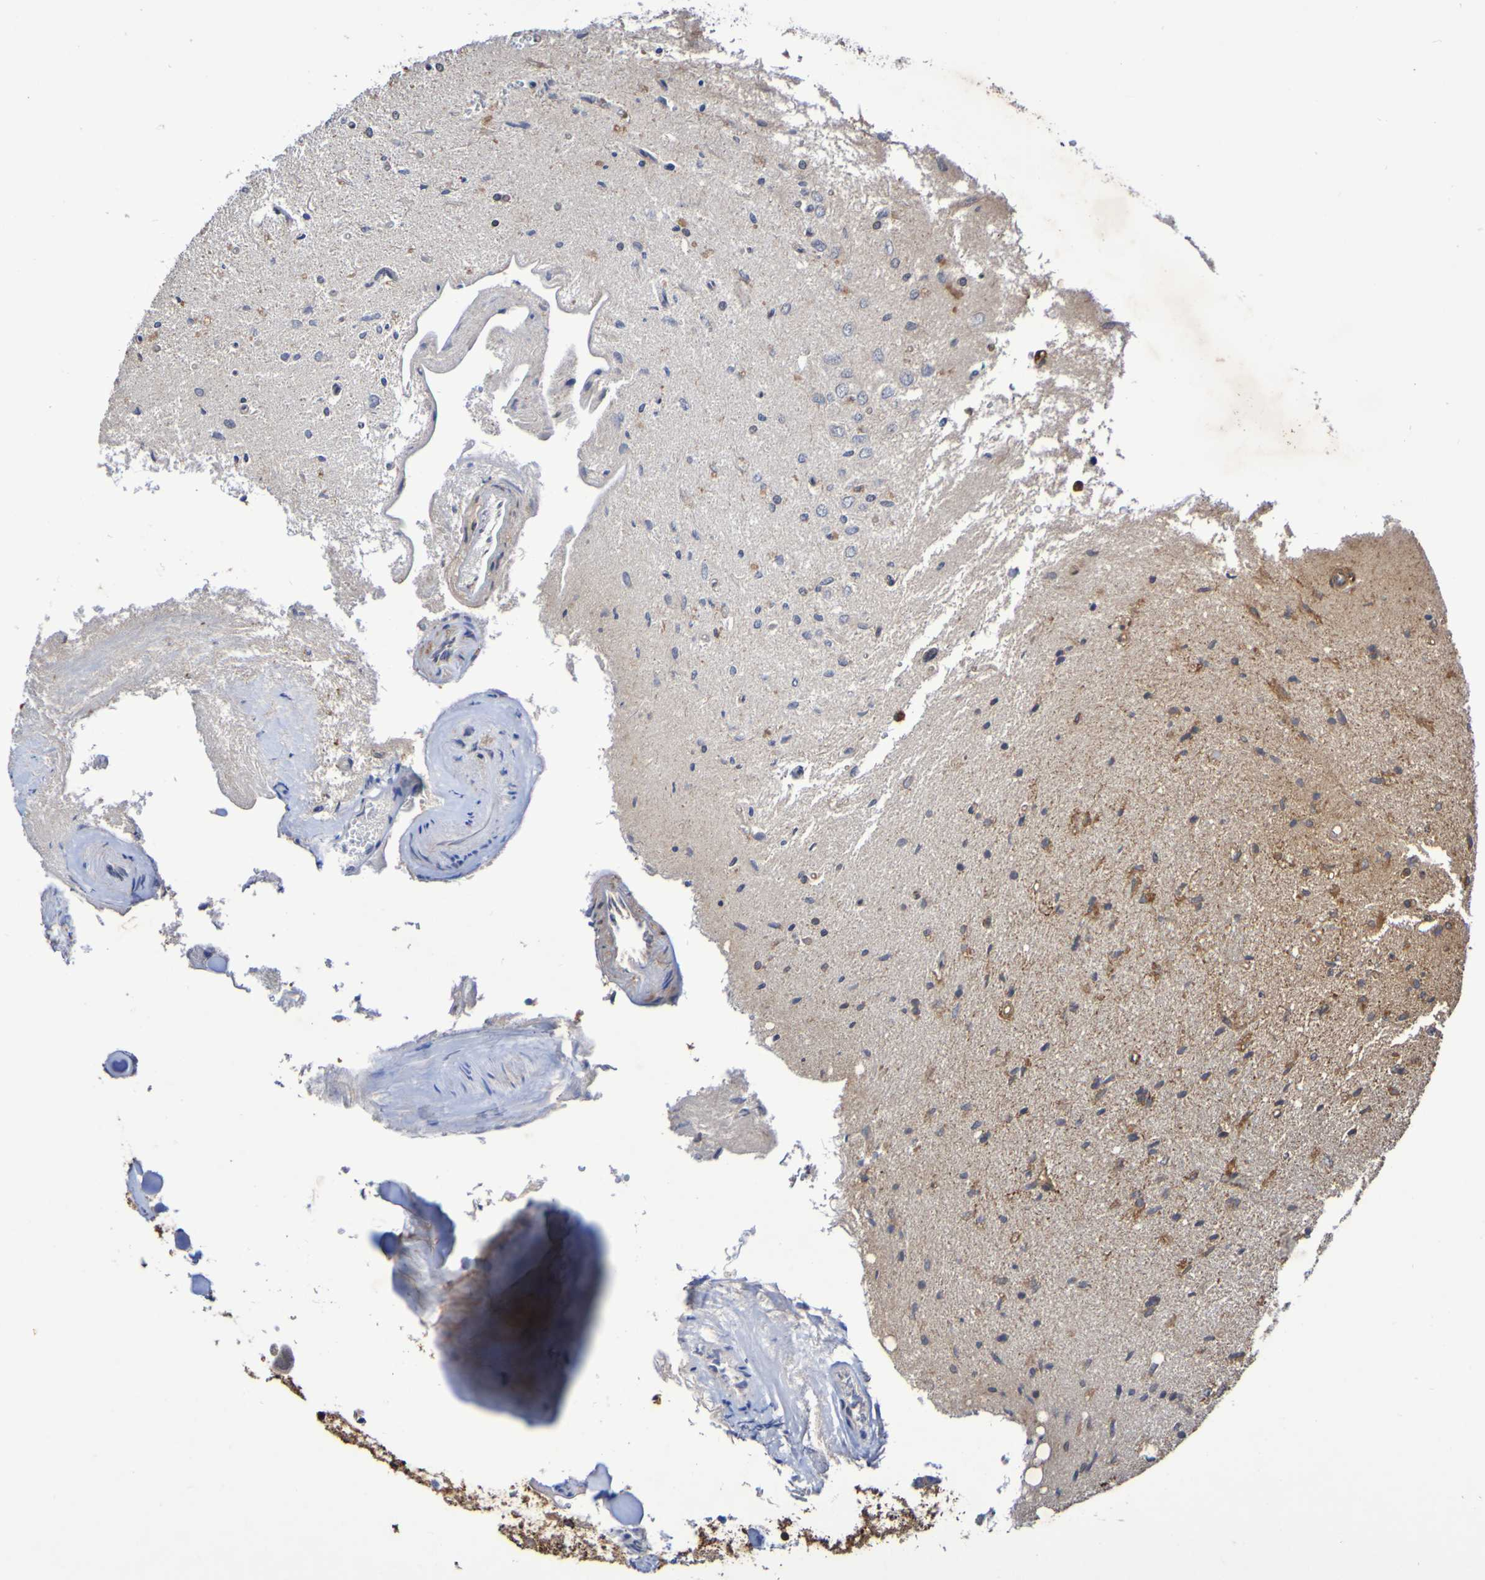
{"staining": {"intensity": "moderate", "quantity": "25%-75%", "location": "cytoplasmic/membranous"}, "tissue": "glioma", "cell_type": "Tumor cells", "image_type": "cancer", "snomed": [{"axis": "morphology", "description": "Glioma, malignant, Low grade"}, {"axis": "topography", "description": "Brain"}], "caption": "The immunohistochemical stain shows moderate cytoplasmic/membranous expression in tumor cells of glioma tissue. The staining was performed using DAB, with brown indicating positive protein expression. Nuclei are stained blue with hematoxylin.", "gene": "SERPINB6", "patient": {"sex": "male", "age": 77}}